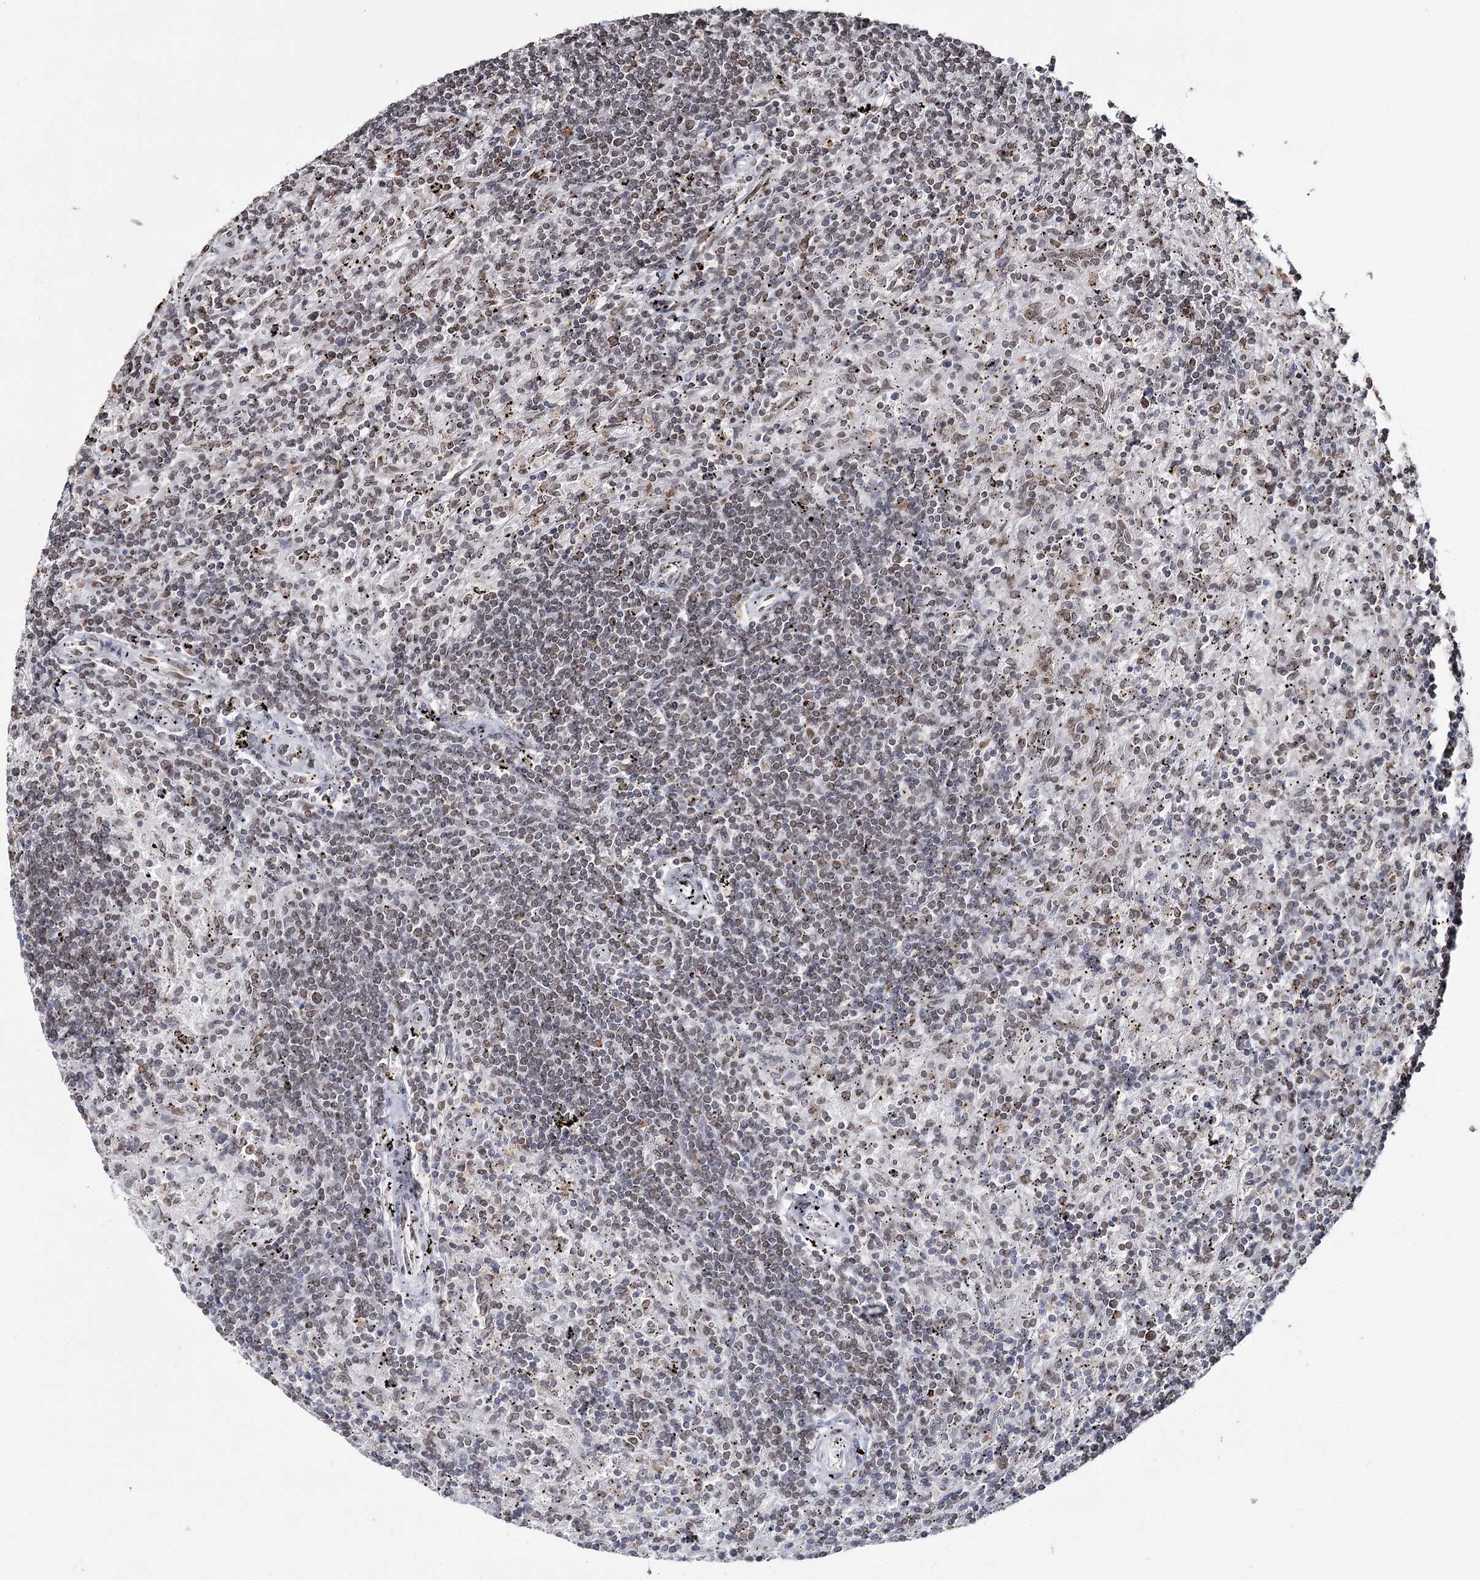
{"staining": {"intensity": "moderate", "quantity": "<25%", "location": "cytoplasmic/membranous,nuclear"}, "tissue": "lymphoma", "cell_type": "Tumor cells", "image_type": "cancer", "snomed": [{"axis": "morphology", "description": "Malignant lymphoma, non-Hodgkin's type, Low grade"}, {"axis": "topography", "description": "Spleen"}], "caption": "Approximately <25% of tumor cells in lymphoma exhibit moderate cytoplasmic/membranous and nuclear protein expression as visualized by brown immunohistochemical staining.", "gene": "KIAA0930", "patient": {"sex": "male", "age": 76}}